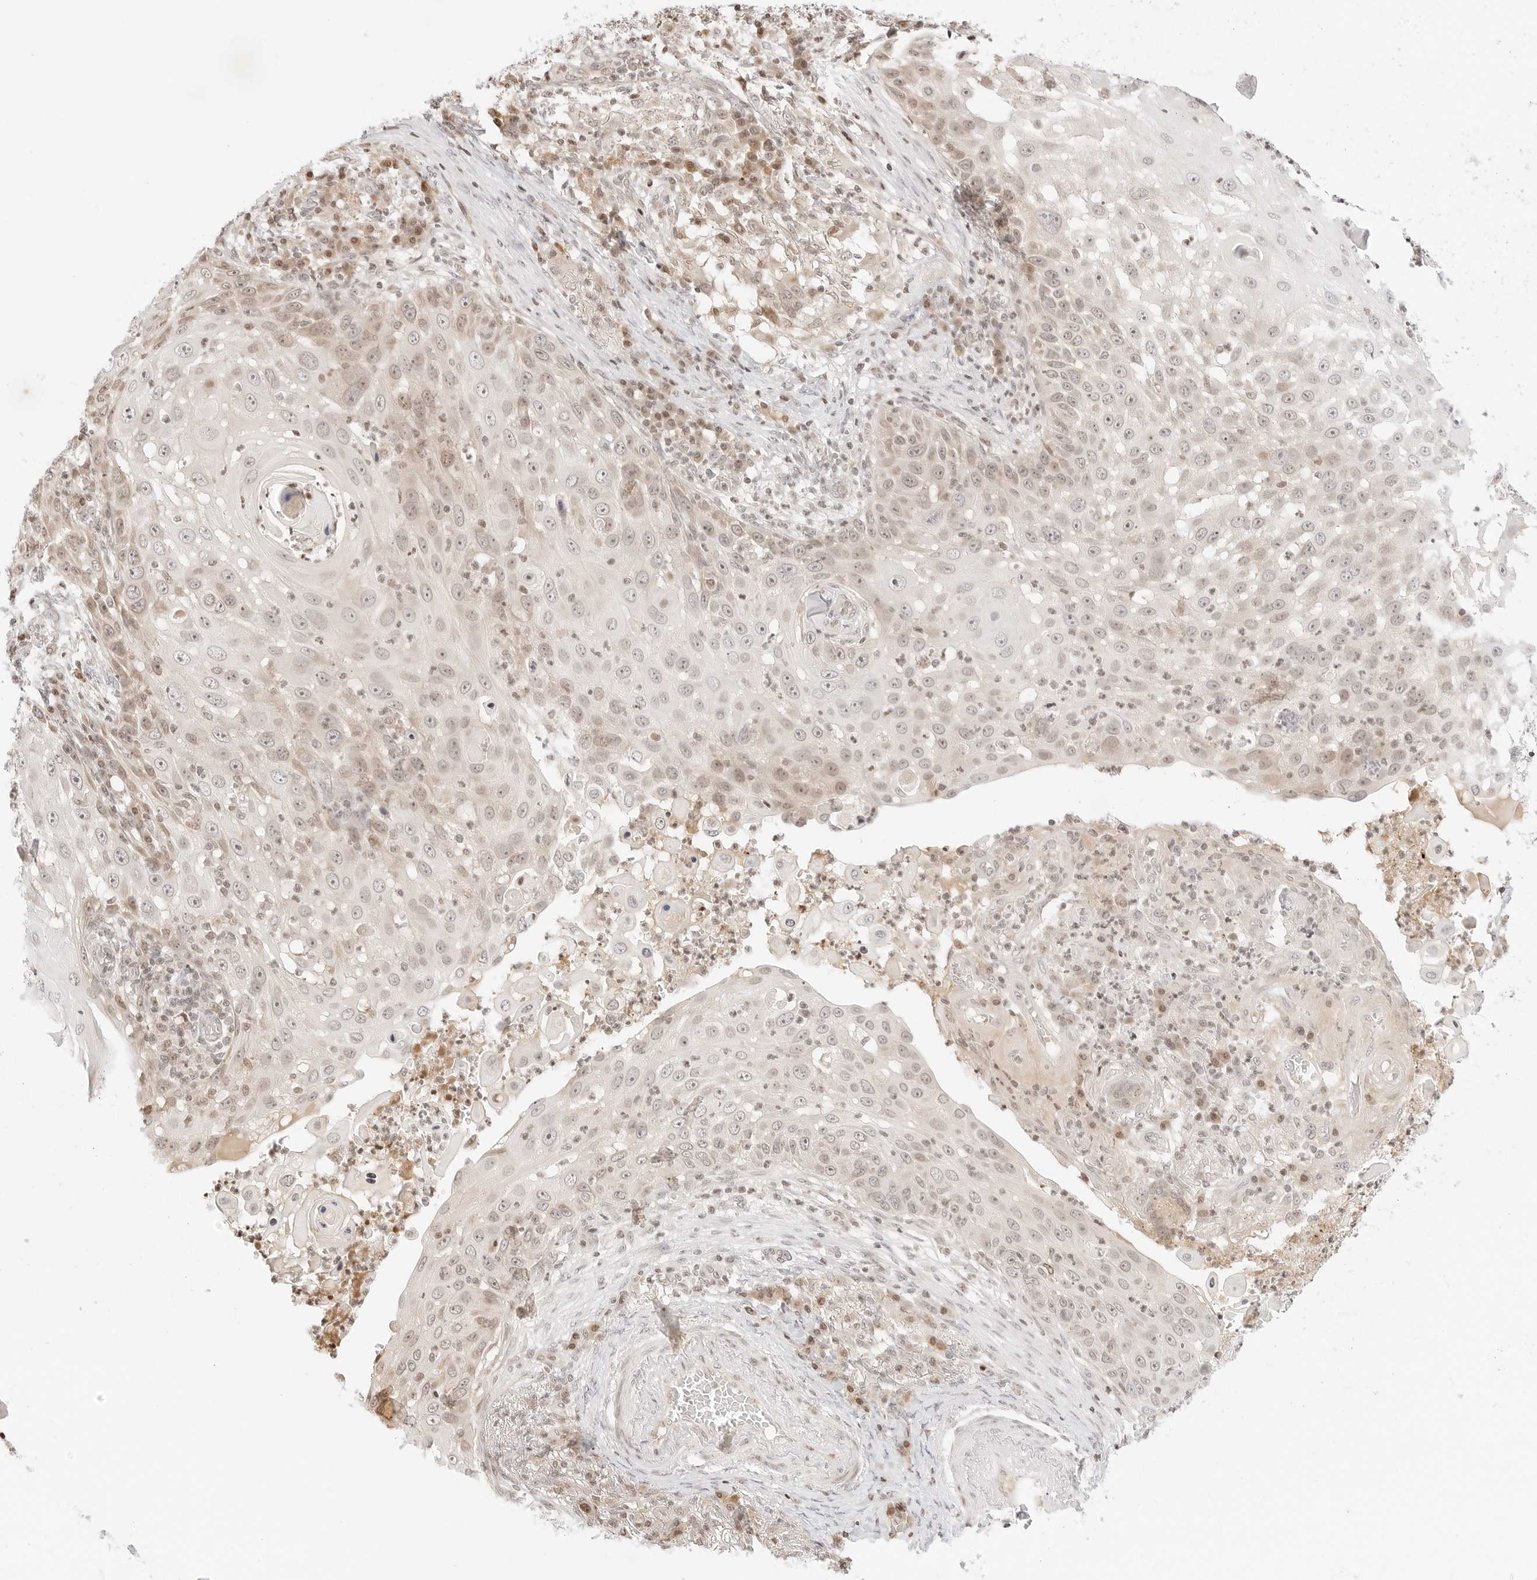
{"staining": {"intensity": "weak", "quantity": "<25%", "location": "cytoplasmic/membranous"}, "tissue": "skin cancer", "cell_type": "Tumor cells", "image_type": "cancer", "snomed": [{"axis": "morphology", "description": "Squamous cell carcinoma, NOS"}, {"axis": "topography", "description": "Skin"}], "caption": "This is an immunohistochemistry image of skin cancer (squamous cell carcinoma). There is no positivity in tumor cells.", "gene": "RPS6KL1", "patient": {"sex": "female", "age": 44}}